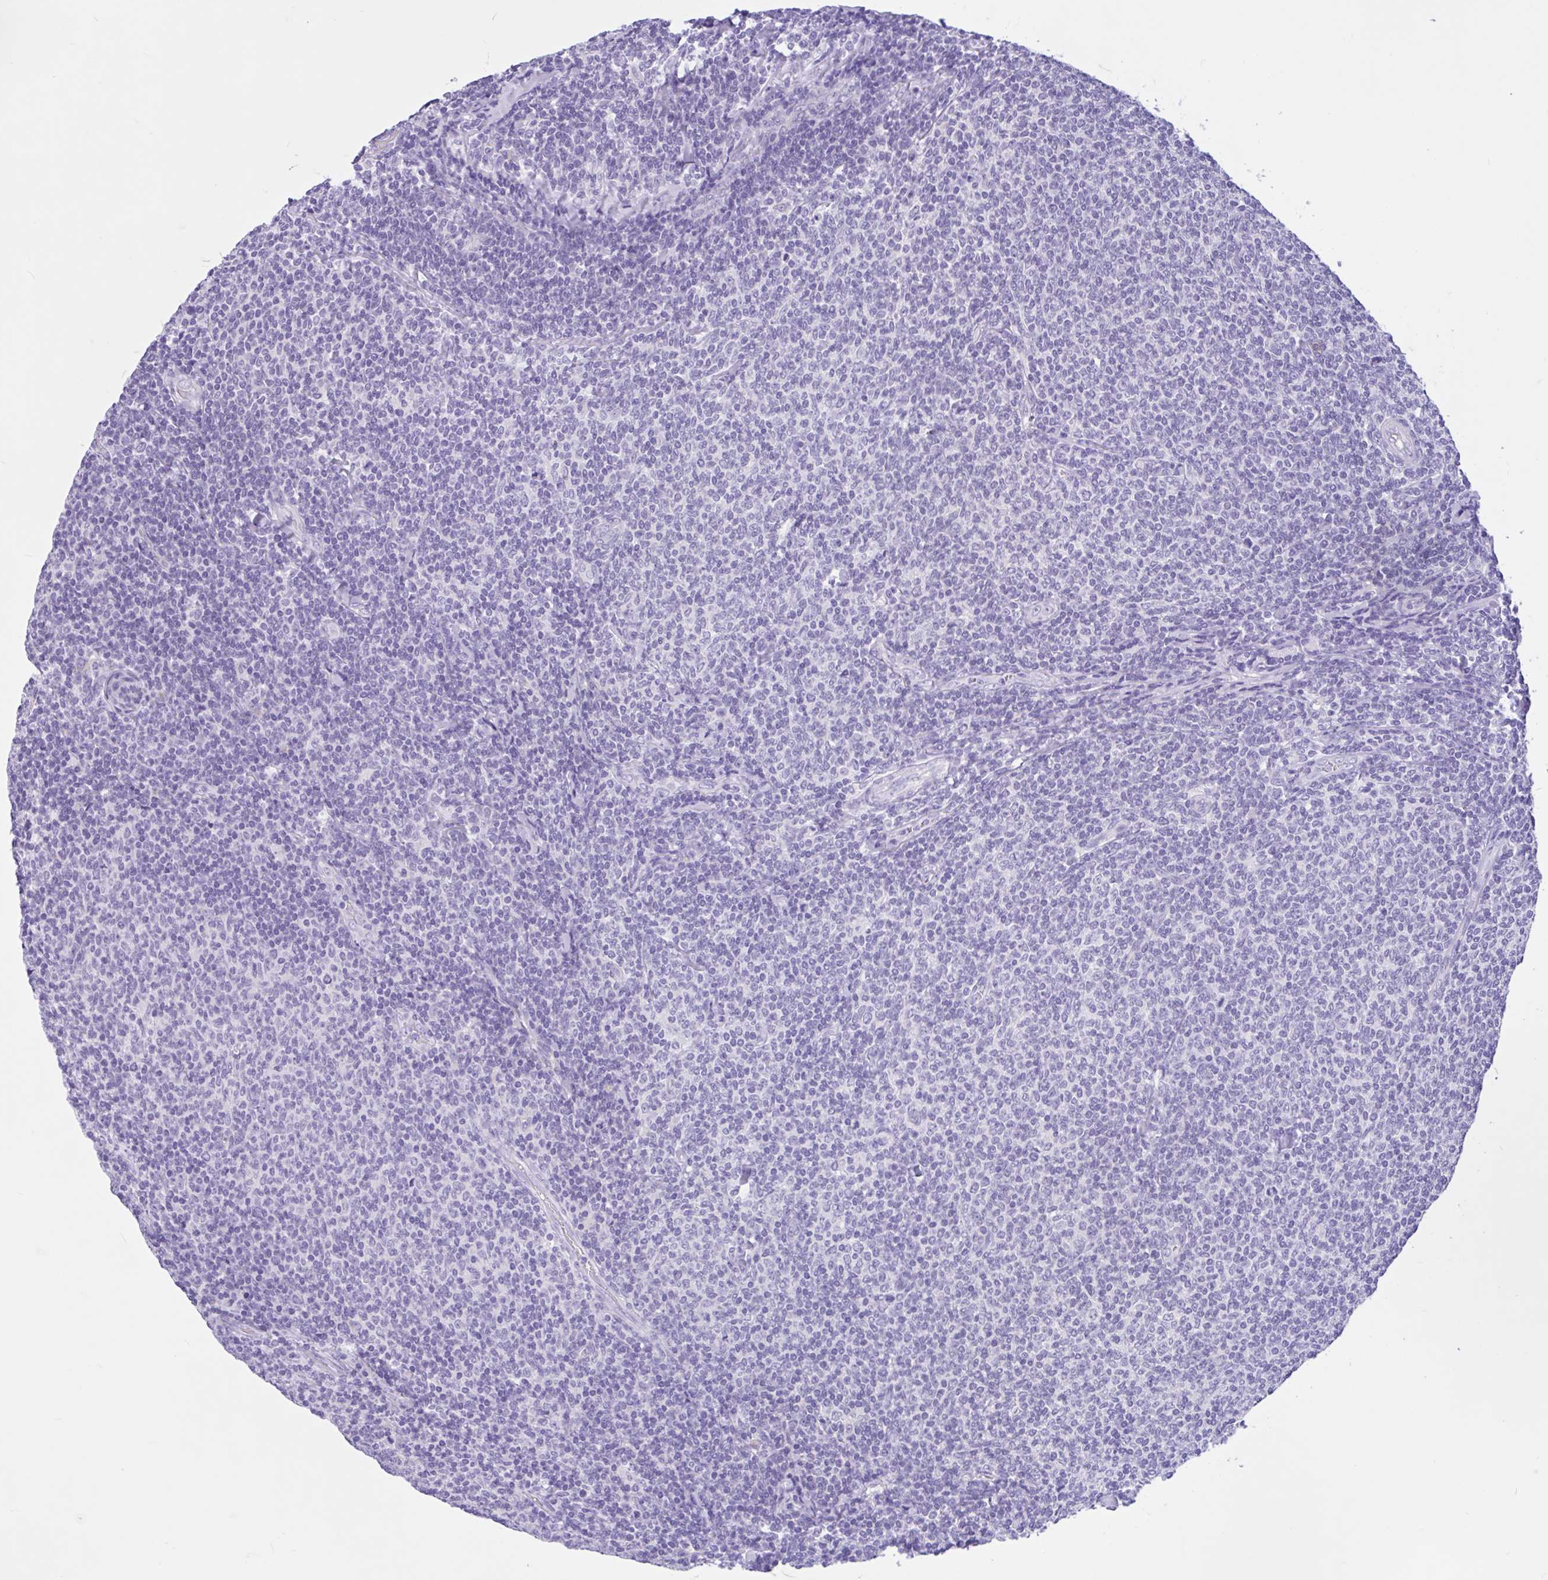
{"staining": {"intensity": "negative", "quantity": "none", "location": "none"}, "tissue": "lymphoma", "cell_type": "Tumor cells", "image_type": "cancer", "snomed": [{"axis": "morphology", "description": "Malignant lymphoma, non-Hodgkin's type, Low grade"}, {"axis": "topography", "description": "Lymph node"}], "caption": "Malignant lymphoma, non-Hodgkin's type (low-grade) was stained to show a protein in brown. There is no significant expression in tumor cells.", "gene": "ZNF319", "patient": {"sex": "male", "age": 52}}